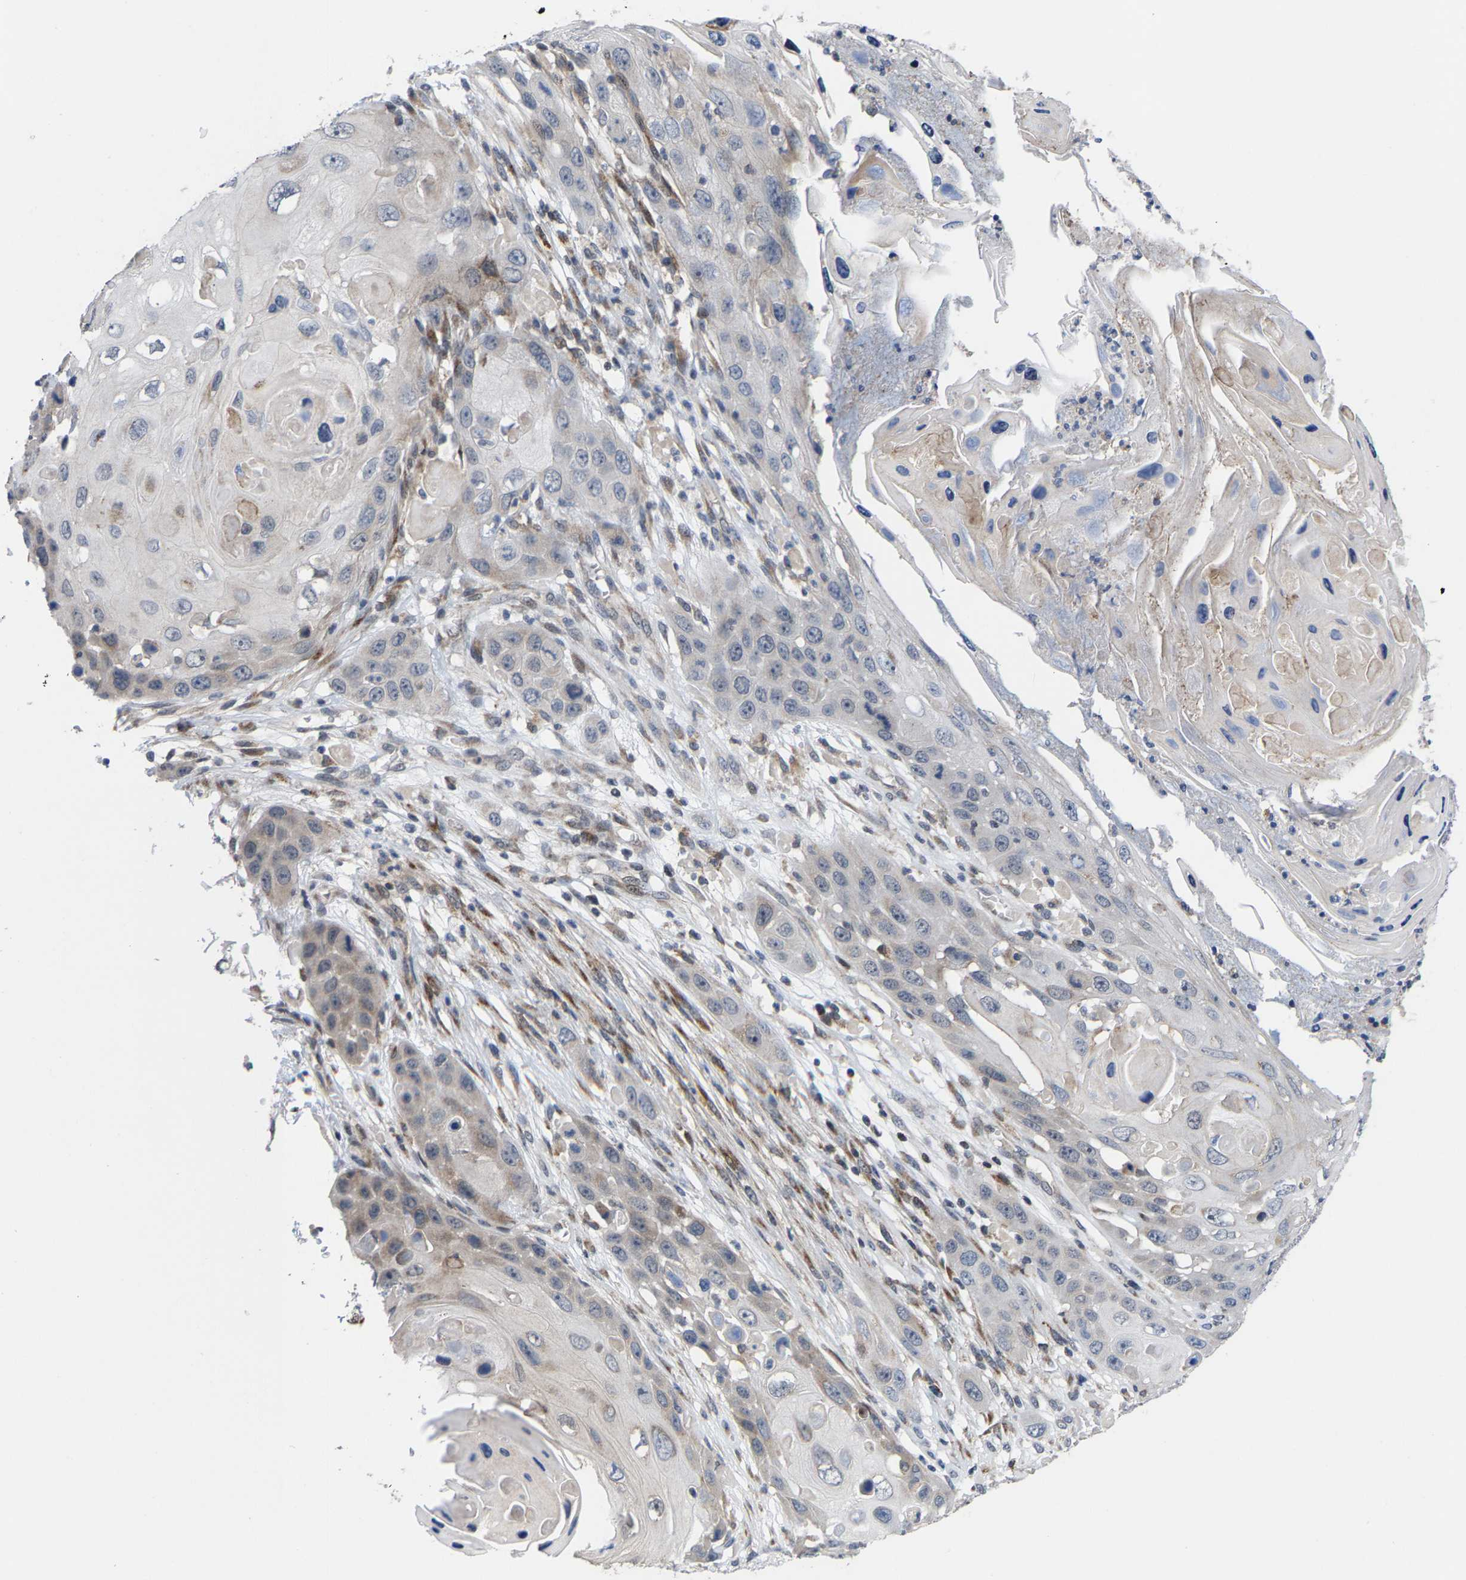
{"staining": {"intensity": "weak", "quantity": "<25%", "location": "cytoplasmic/membranous"}, "tissue": "skin cancer", "cell_type": "Tumor cells", "image_type": "cancer", "snomed": [{"axis": "morphology", "description": "Squamous cell carcinoma, NOS"}, {"axis": "topography", "description": "Skin"}], "caption": "Tumor cells show no significant protein positivity in skin squamous cell carcinoma.", "gene": "TDRKH", "patient": {"sex": "male", "age": 55}}